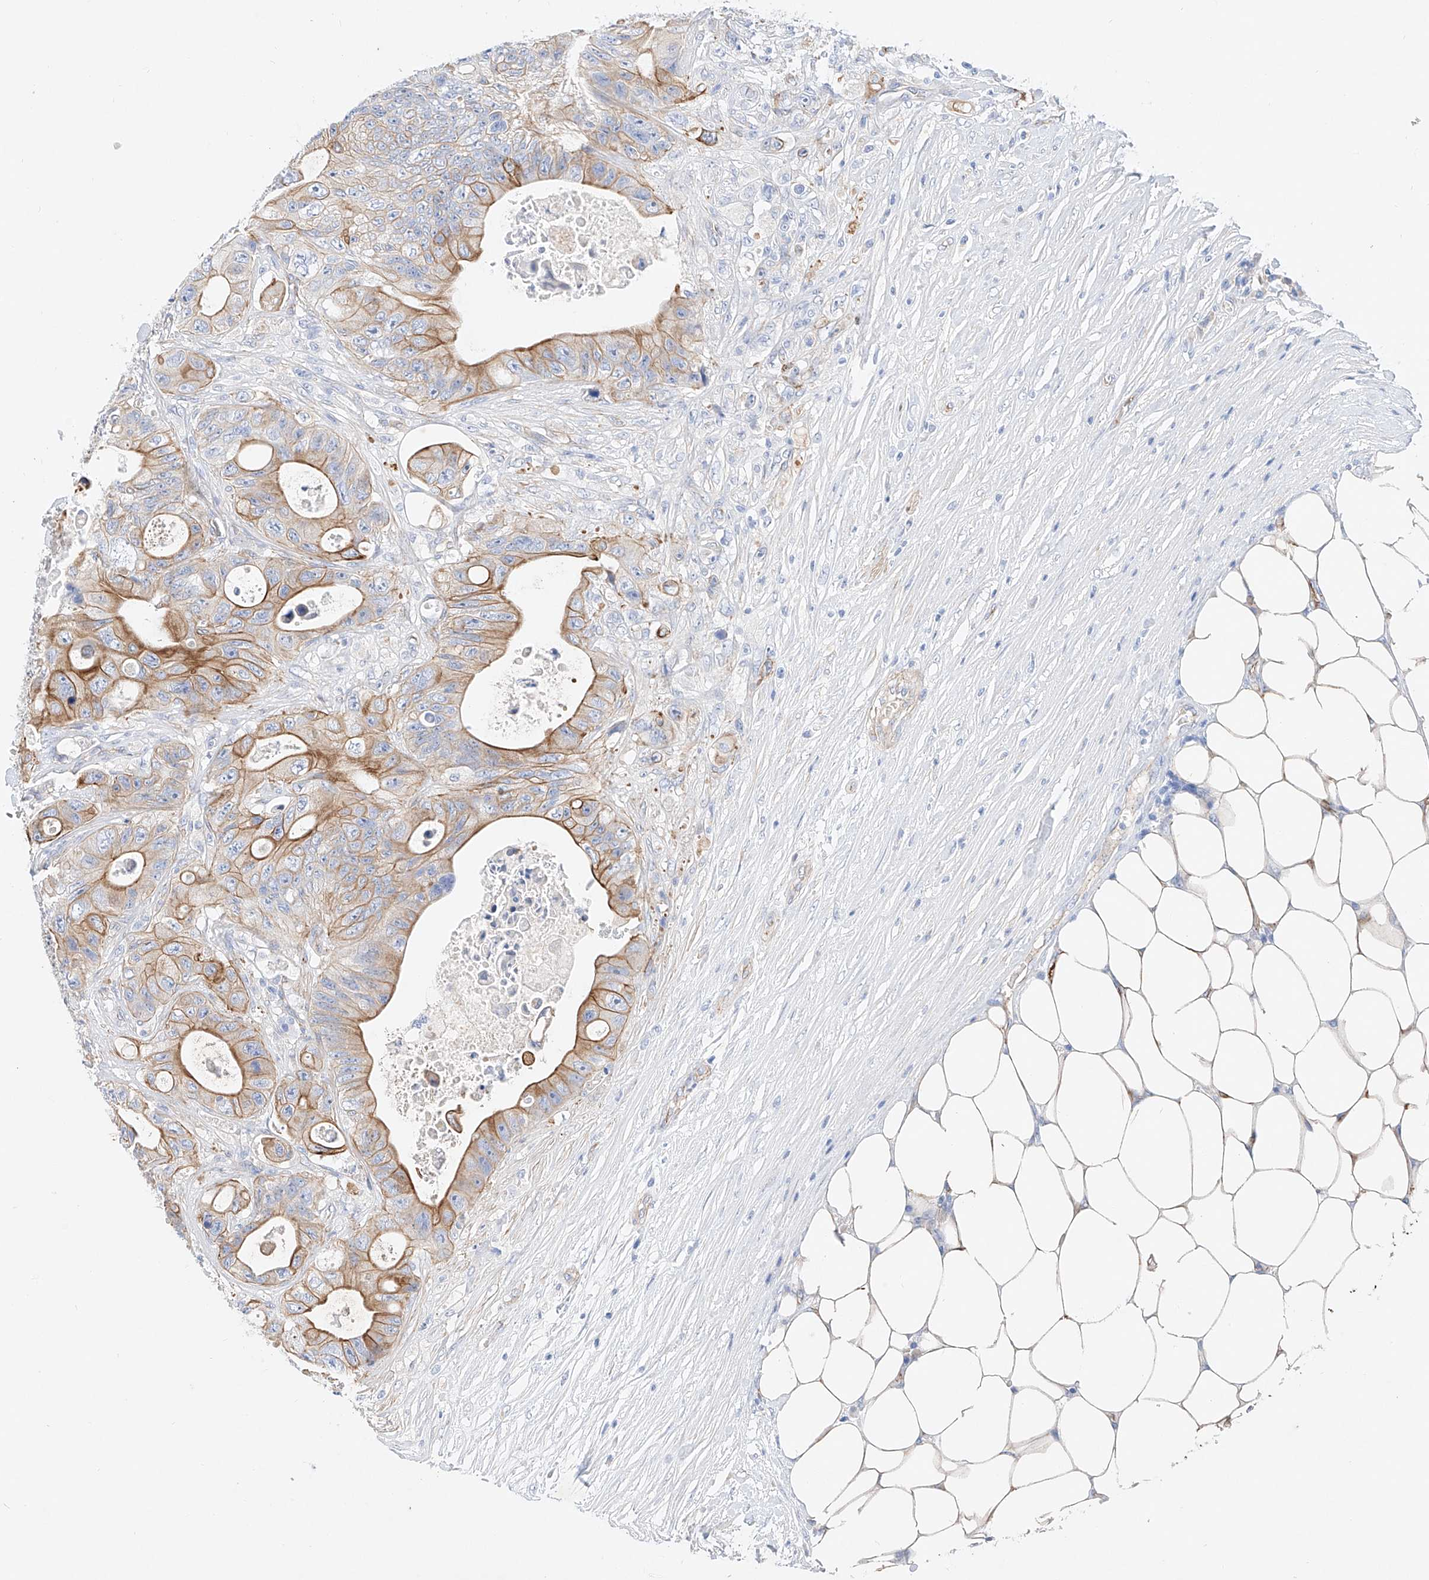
{"staining": {"intensity": "moderate", "quantity": "25%-75%", "location": "cytoplasmic/membranous"}, "tissue": "colorectal cancer", "cell_type": "Tumor cells", "image_type": "cancer", "snomed": [{"axis": "morphology", "description": "Adenocarcinoma, NOS"}, {"axis": "topography", "description": "Colon"}], "caption": "Human colorectal adenocarcinoma stained for a protein (brown) displays moderate cytoplasmic/membranous positive expression in about 25%-75% of tumor cells.", "gene": "SBSPON", "patient": {"sex": "female", "age": 46}}